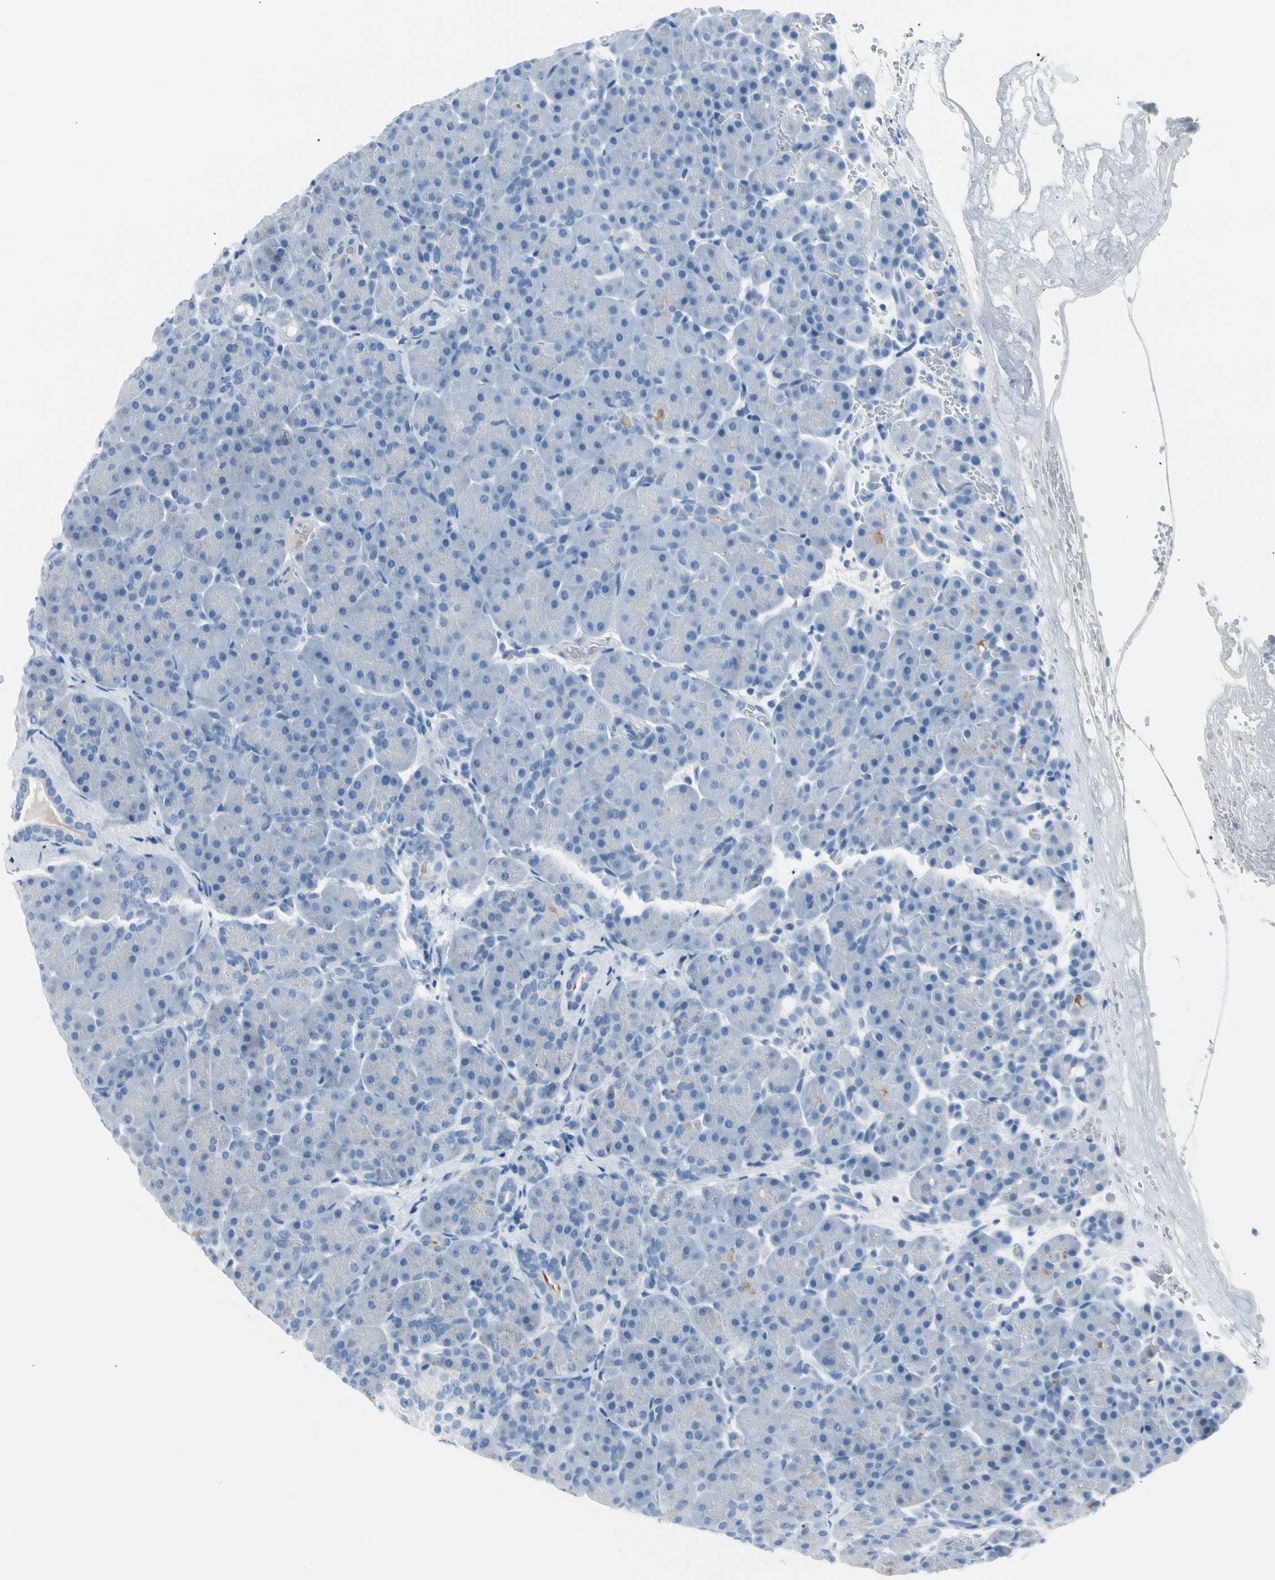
{"staining": {"intensity": "negative", "quantity": "none", "location": "none"}, "tissue": "pancreas", "cell_type": "Exocrine glandular cells", "image_type": "normal", "snomed": [{"axis": "morphology", "description": "Normal tissue, NOS"}, {"axis": "topography", "description": "Pancreas"}], "caption": "Immunohistochemistry (IHC) histopathology image of unremarkable pancreas: human pancreas stained with DAB displays no significant protein expression in exocrine glandular cells. The staining is performed using DAB (3,3'-diaminobenzidine) brown chromogen with nuclei counter-stained in using hematoxylin.", "gene": "TPO", "patient": {"sex": "male", "age": 66}}